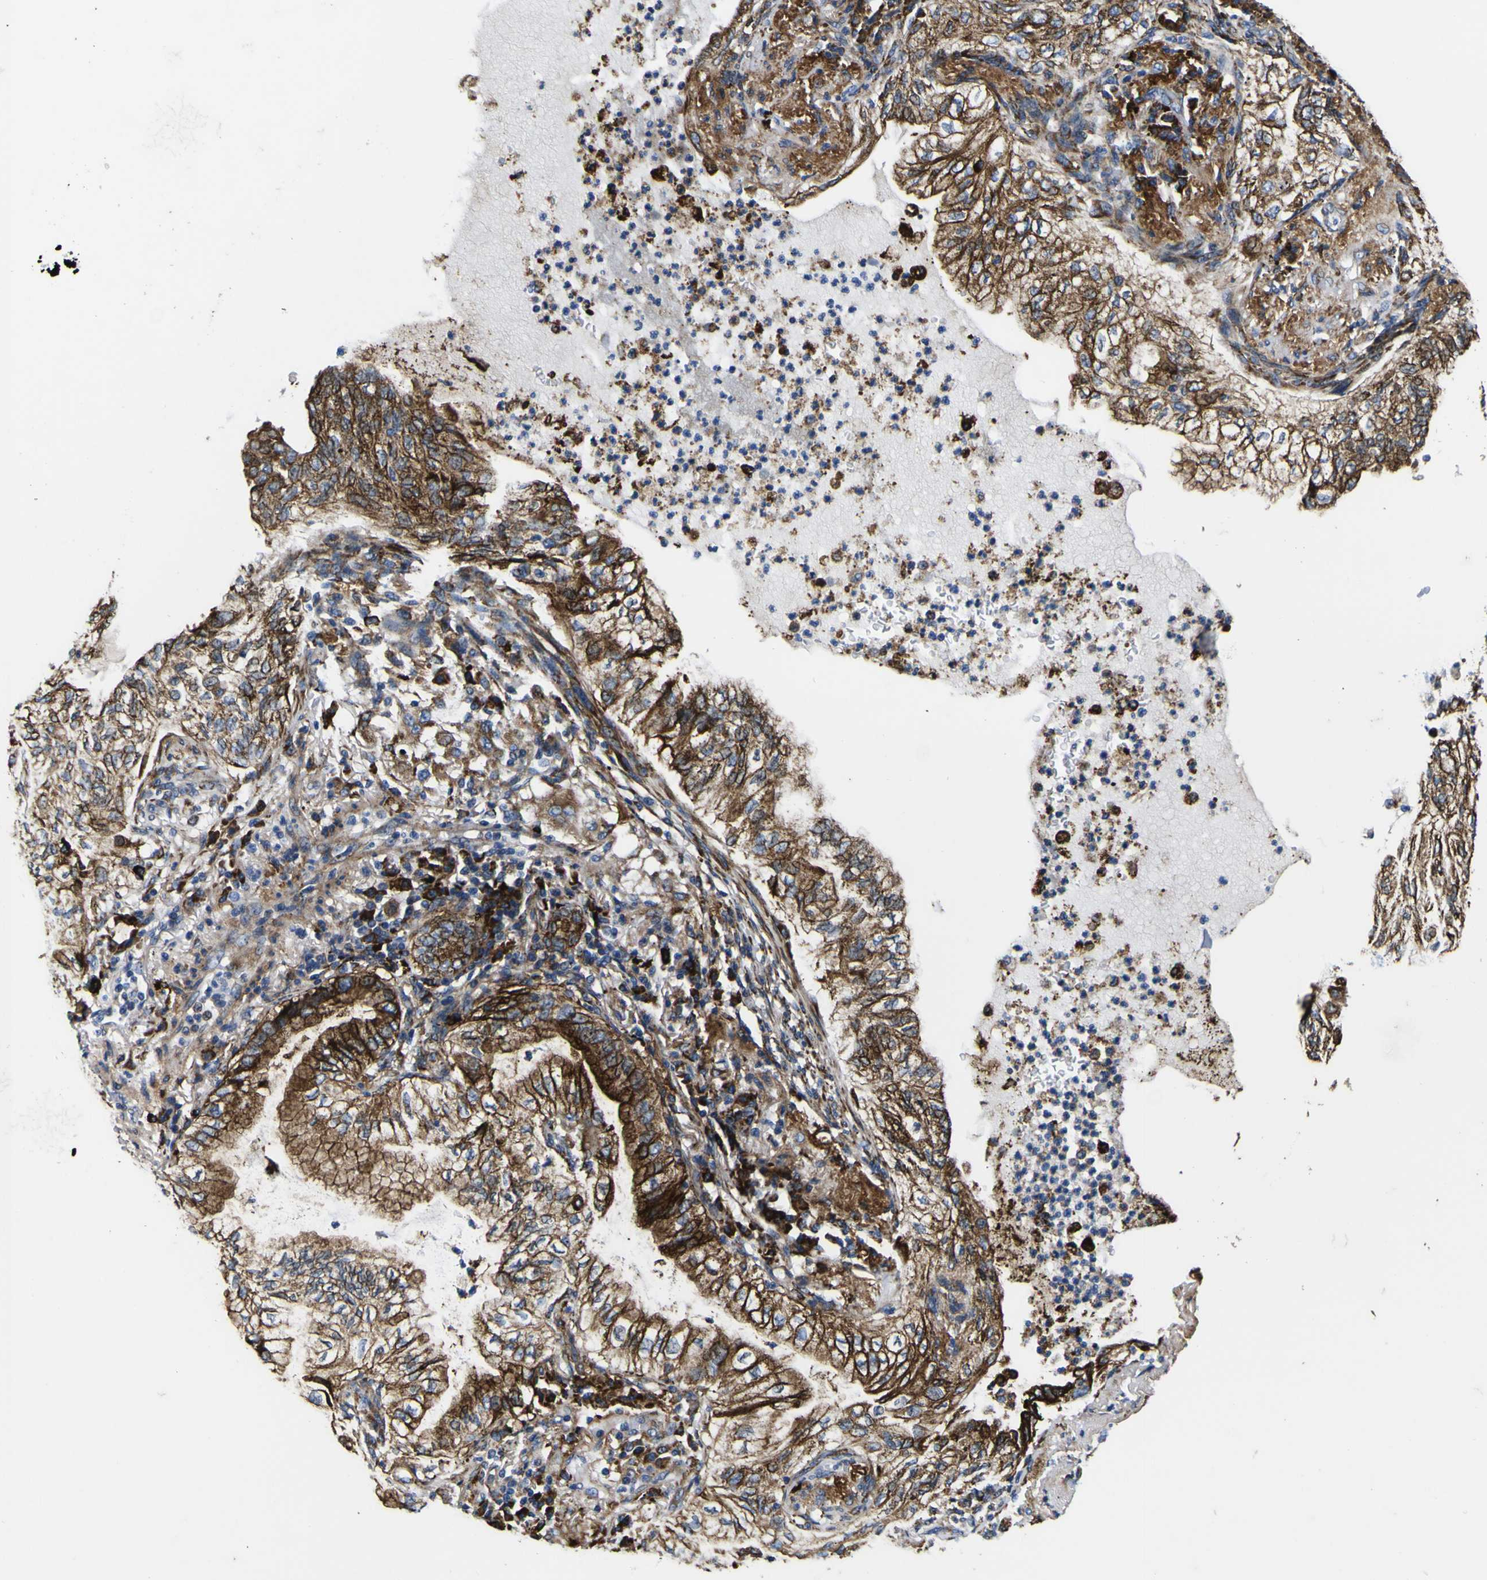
{"staining": {"intensity": "strong", "quantity": ">75%", "location": "cytoplasmic/membranous"}, "tissue": "lung cancer", "cell_type": "Tumor cells", "image_type": "cancer", "snomed": [{"axis": "morphology", "description": "Normal tissue, NOS"}, {"axis": "morphology", "description": "Adenocarcinoma, NOS"}, {"axis": "topography", "description": "Bronchus"}, {"axis": "topography", "description": "Lung"}], "caption": "Human lung cancer stained with a protein marker shows strong staining in tumor cells.", "gene": "SCD", "patient": {"sex": "female", "age": 70}}